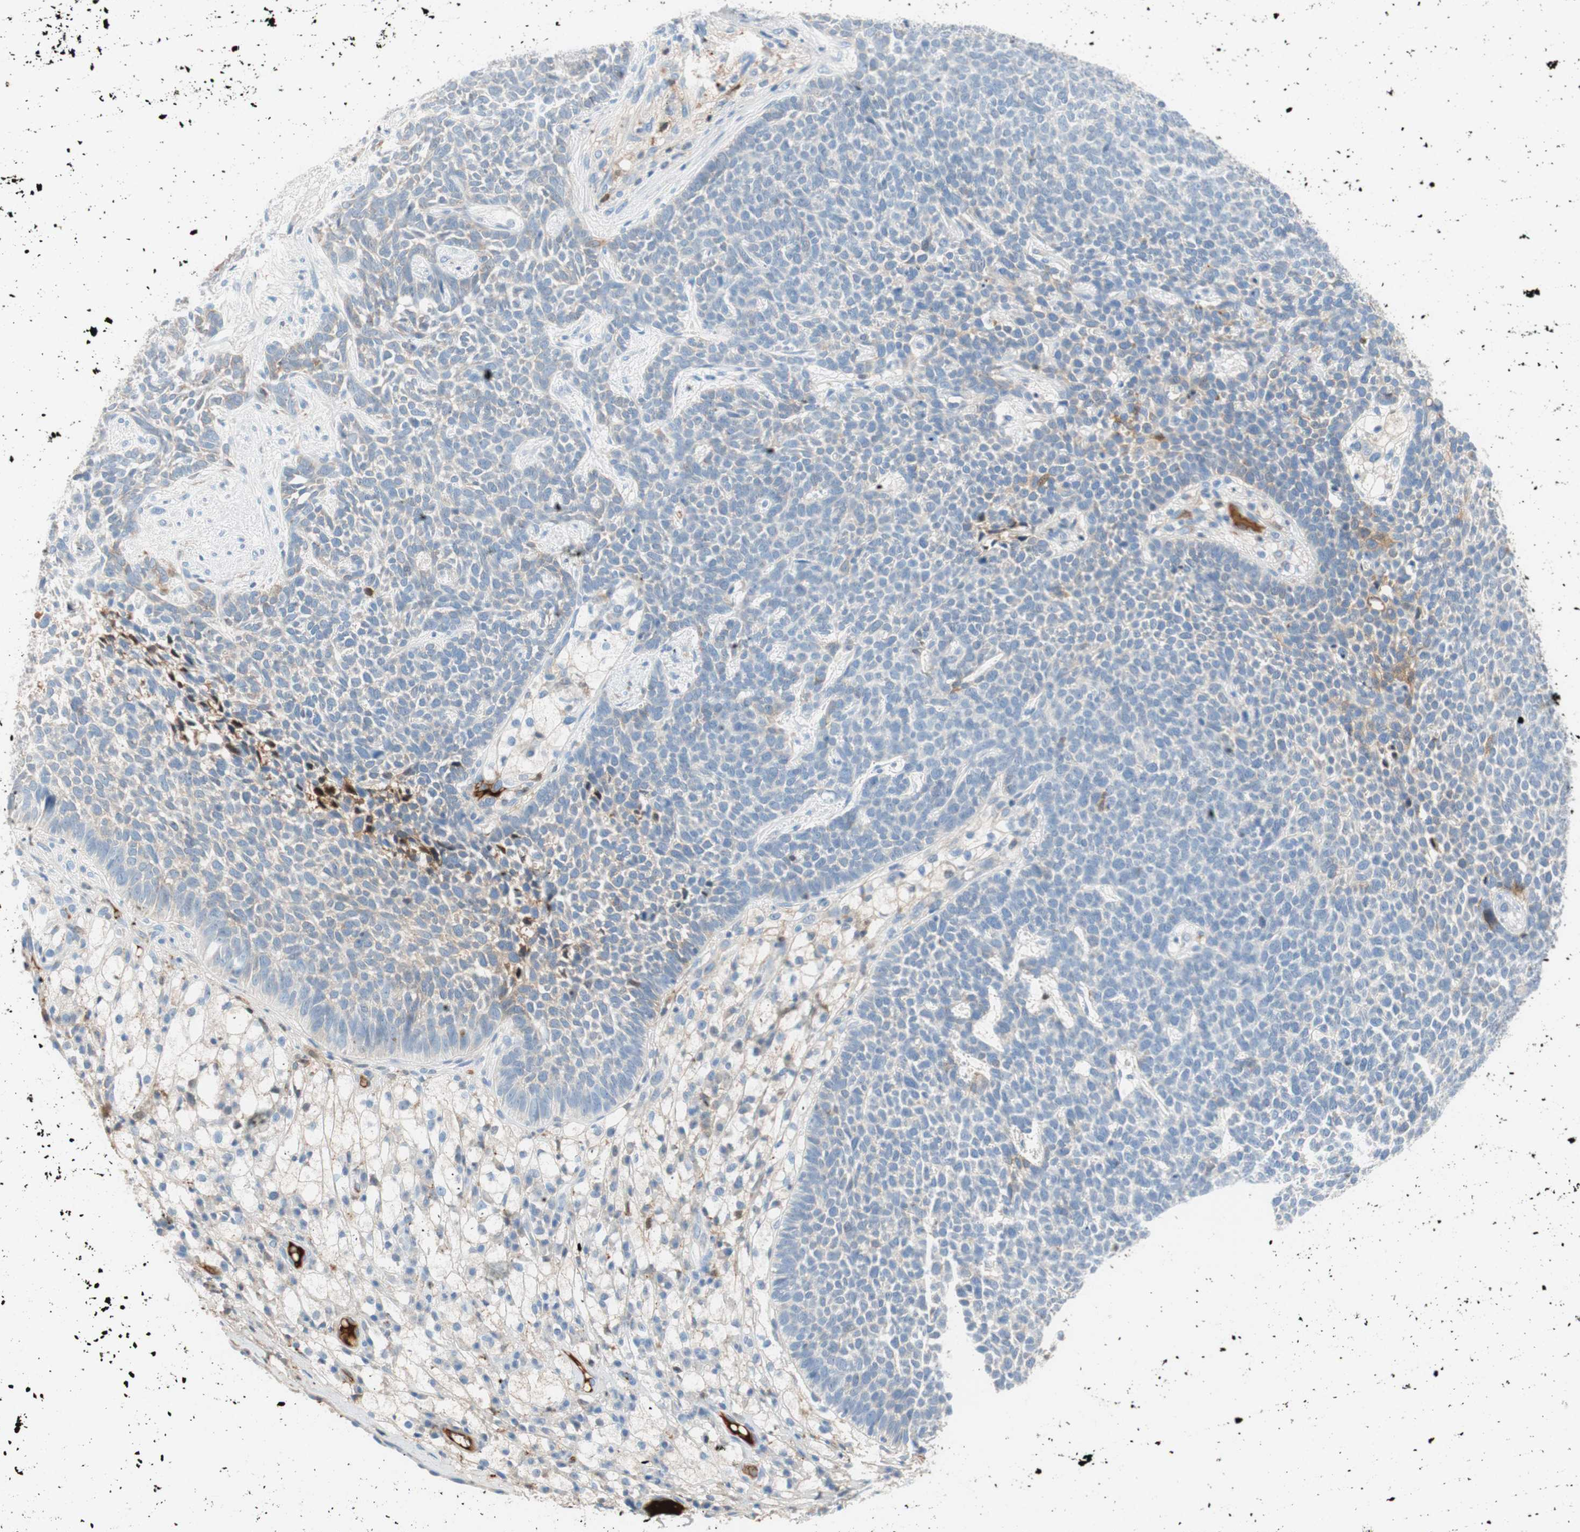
{"staining": {"intensity": "negative", "quantity": "none", "location": "none"}, "tissue": "skin cancer", "cell_type": "Tumor cells", "image_type": "cancer", "snomed": [{"axis": "morphology", "description": "Basal cell carcinoma"}, {"axis": "topography", "description": "Skin"}], "caption": "There is no significant expression in tumor cells of basal cell carcinoma (skin).", "gene": "RBP4", "patient": {"sex": "female", "age": 84}}